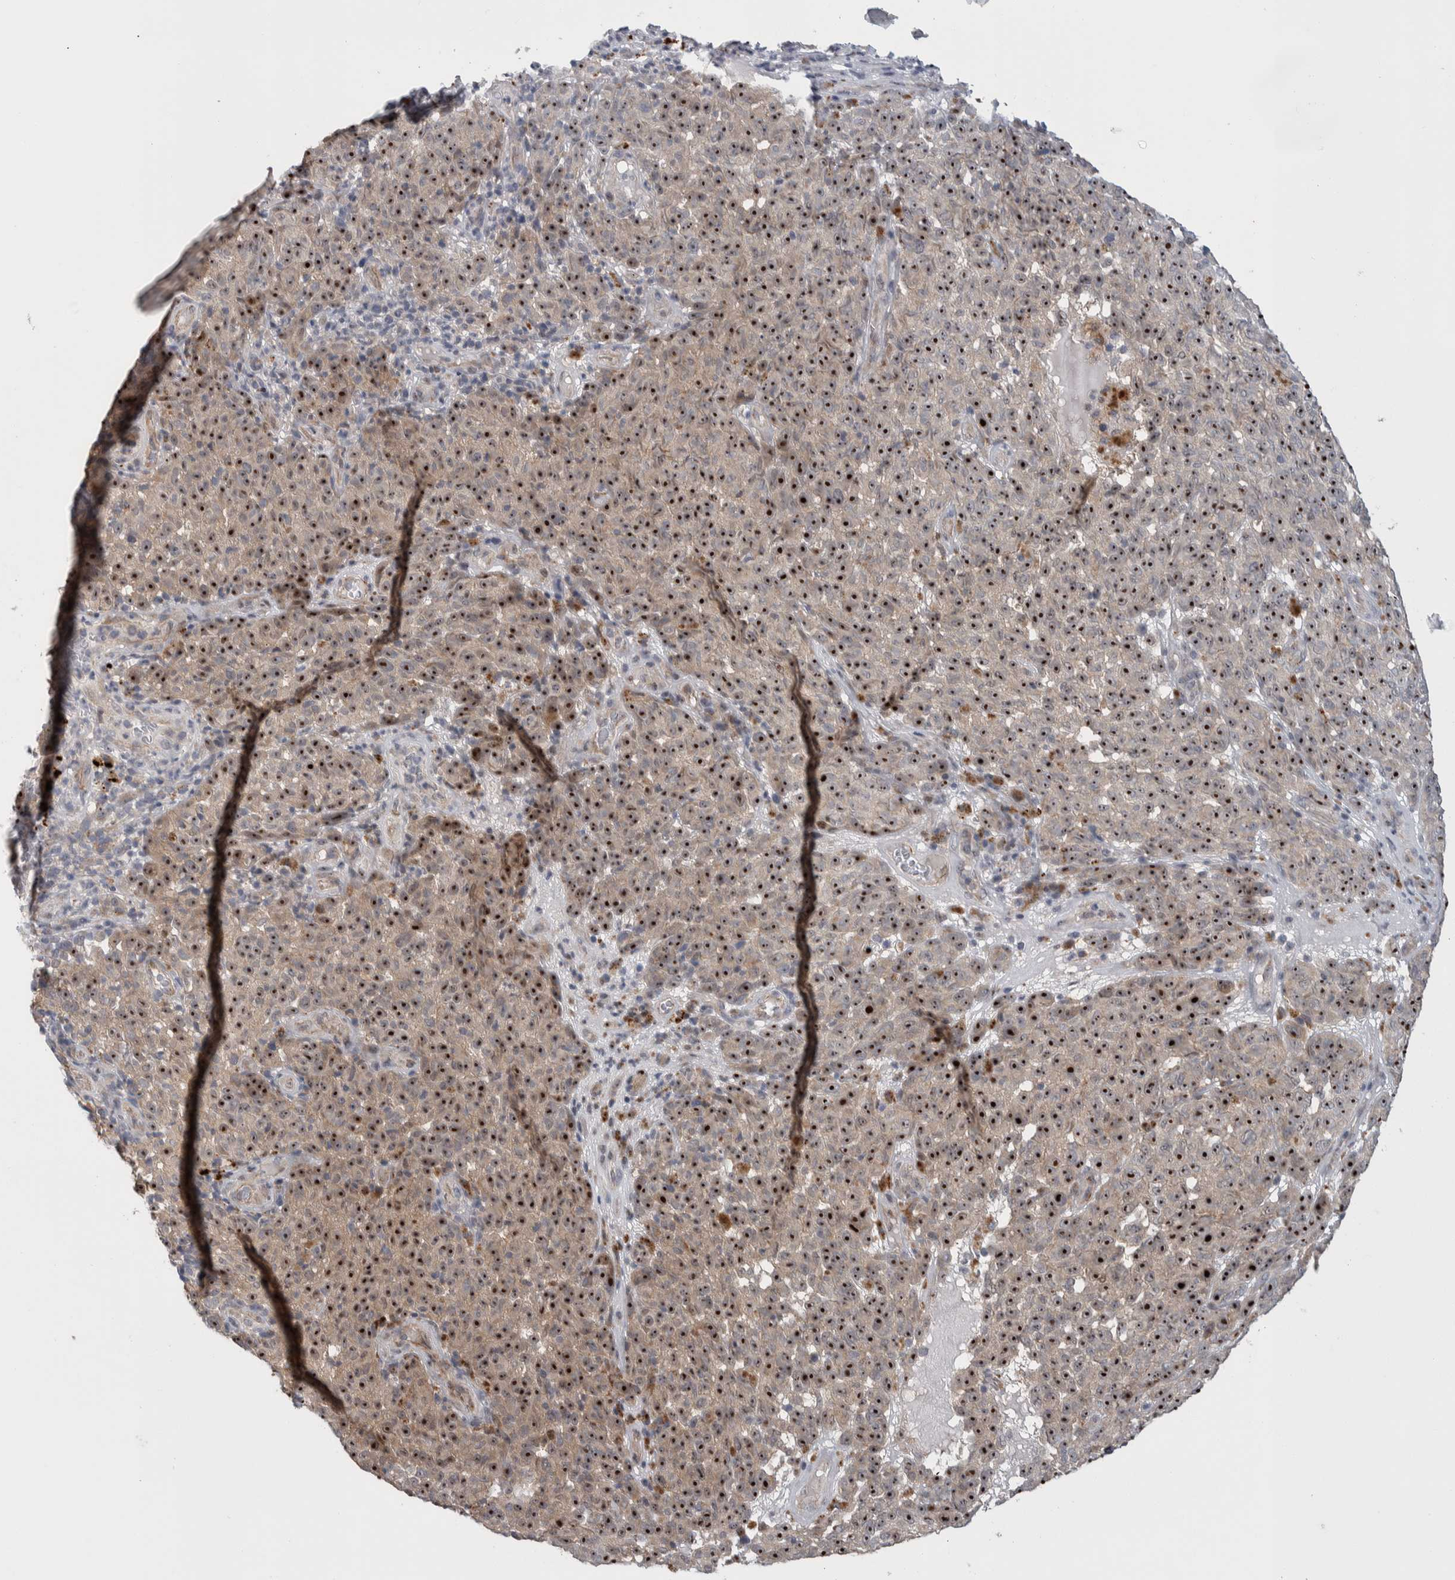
{"staining": {"intensity": "strong", "quantity": ">75%", "location": "nuclear"}, "tissue": "melanoma", "cell_type": "Tumor cells", "image_type": "cancer", "snomed": [{"axis": "morphology", "description": "Malignant melanoma, NOS"}, {"axis": "topography", "description": "Skin"}], "caption": "Strong nuclear staining is present in approximately >75% of tumor cells in melanoma.", "gene": "PRRG4", "patient": {"sex": "female", "age": 82}}